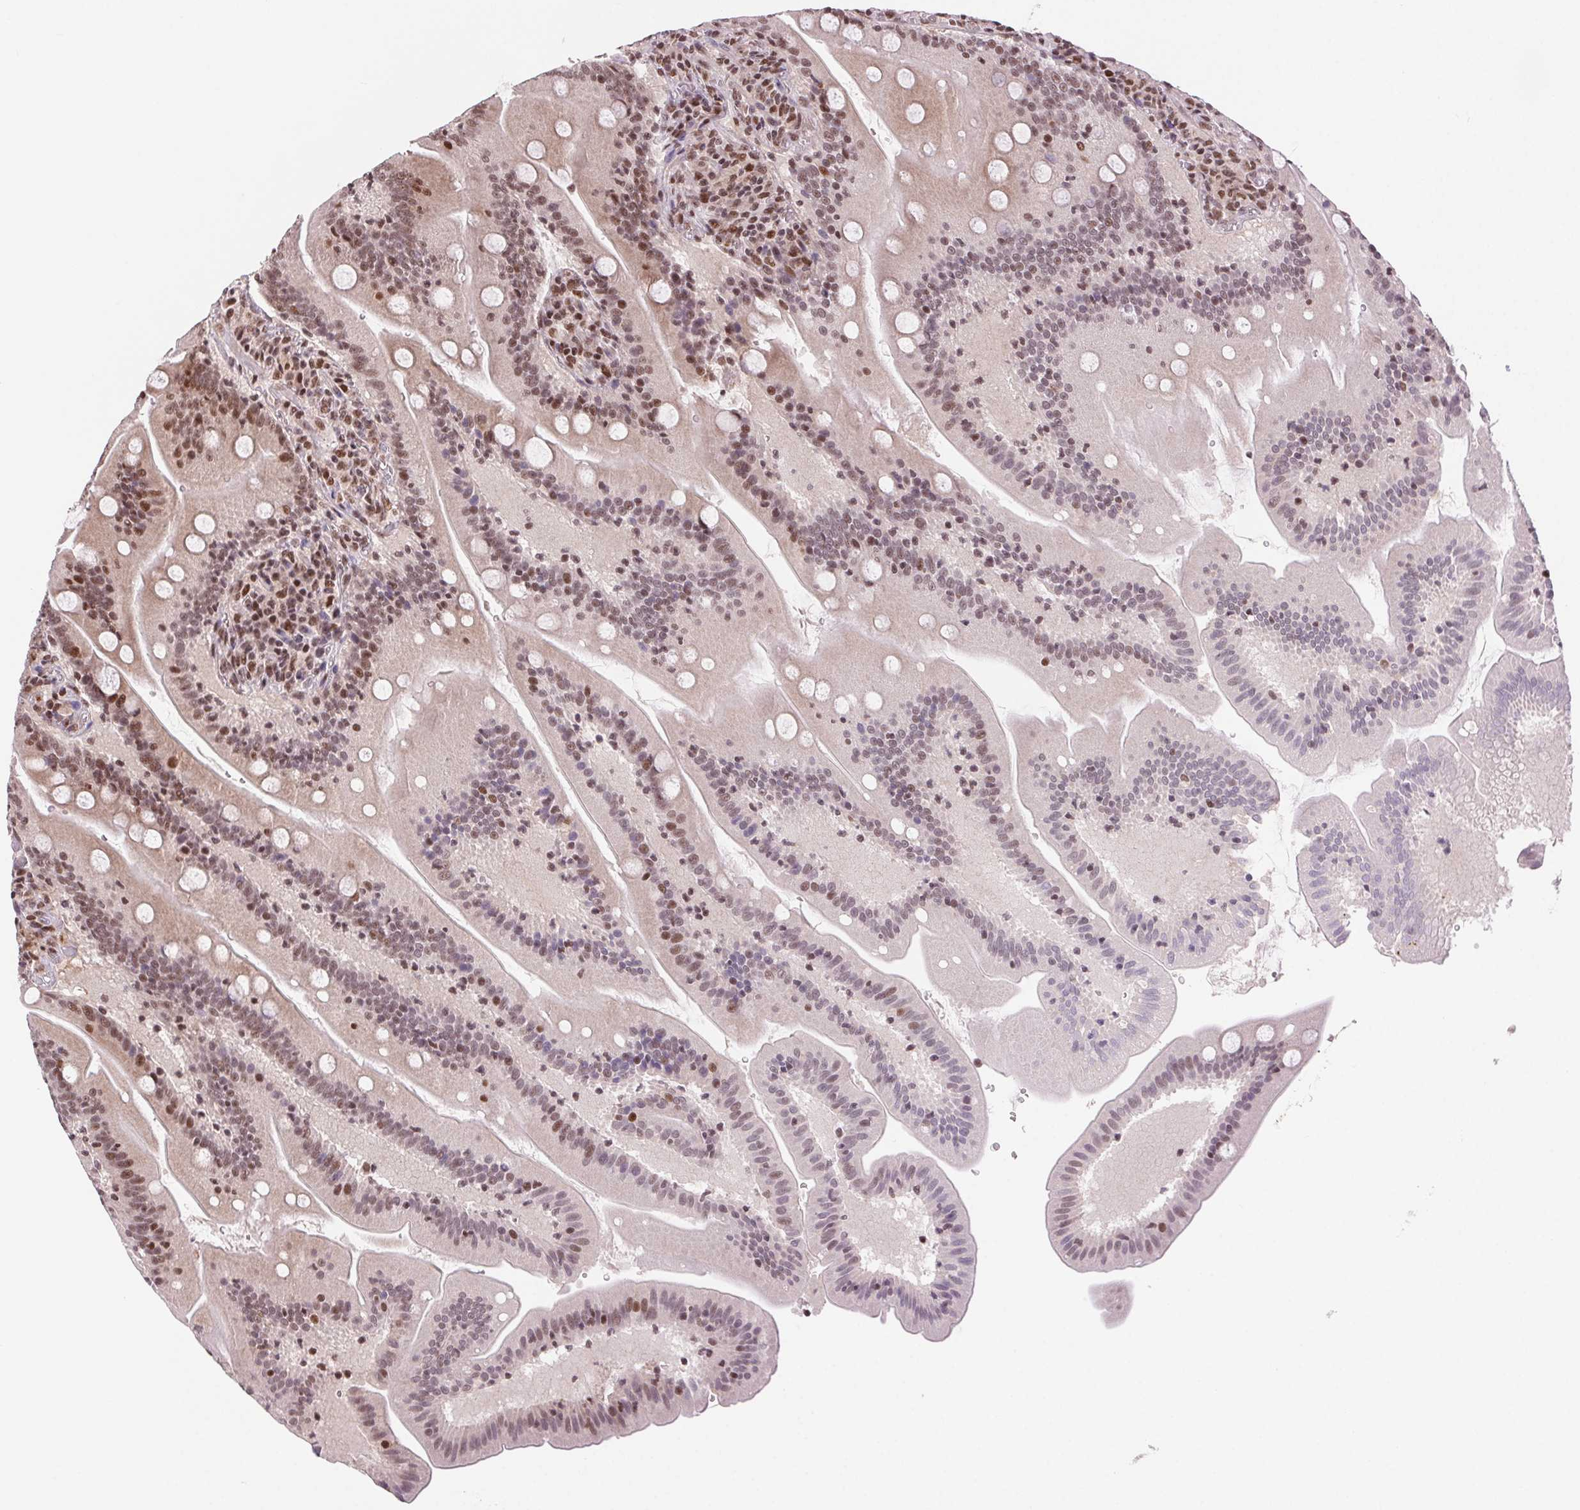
{"staining": {"intensity": "moderate", "quantity": "25%-75%", "location": "nuclear"}, "tissue": "small intestine", "cell_type": "Glandular cells", "image_type": "normal", "snomed": [{"axis": "morphology", "description": "Normal tissue, NOS"}, {"axis": "topography", "description": "Small intestine"}], "caption": "Immunohistochemistry (IHC) of benign small intestine exhibits medium levels of moderate nuclear staining in about 25%-75% of glandular cells.", "gene": "RAD23A", "patient": {"sex": "male", "age": 37}}